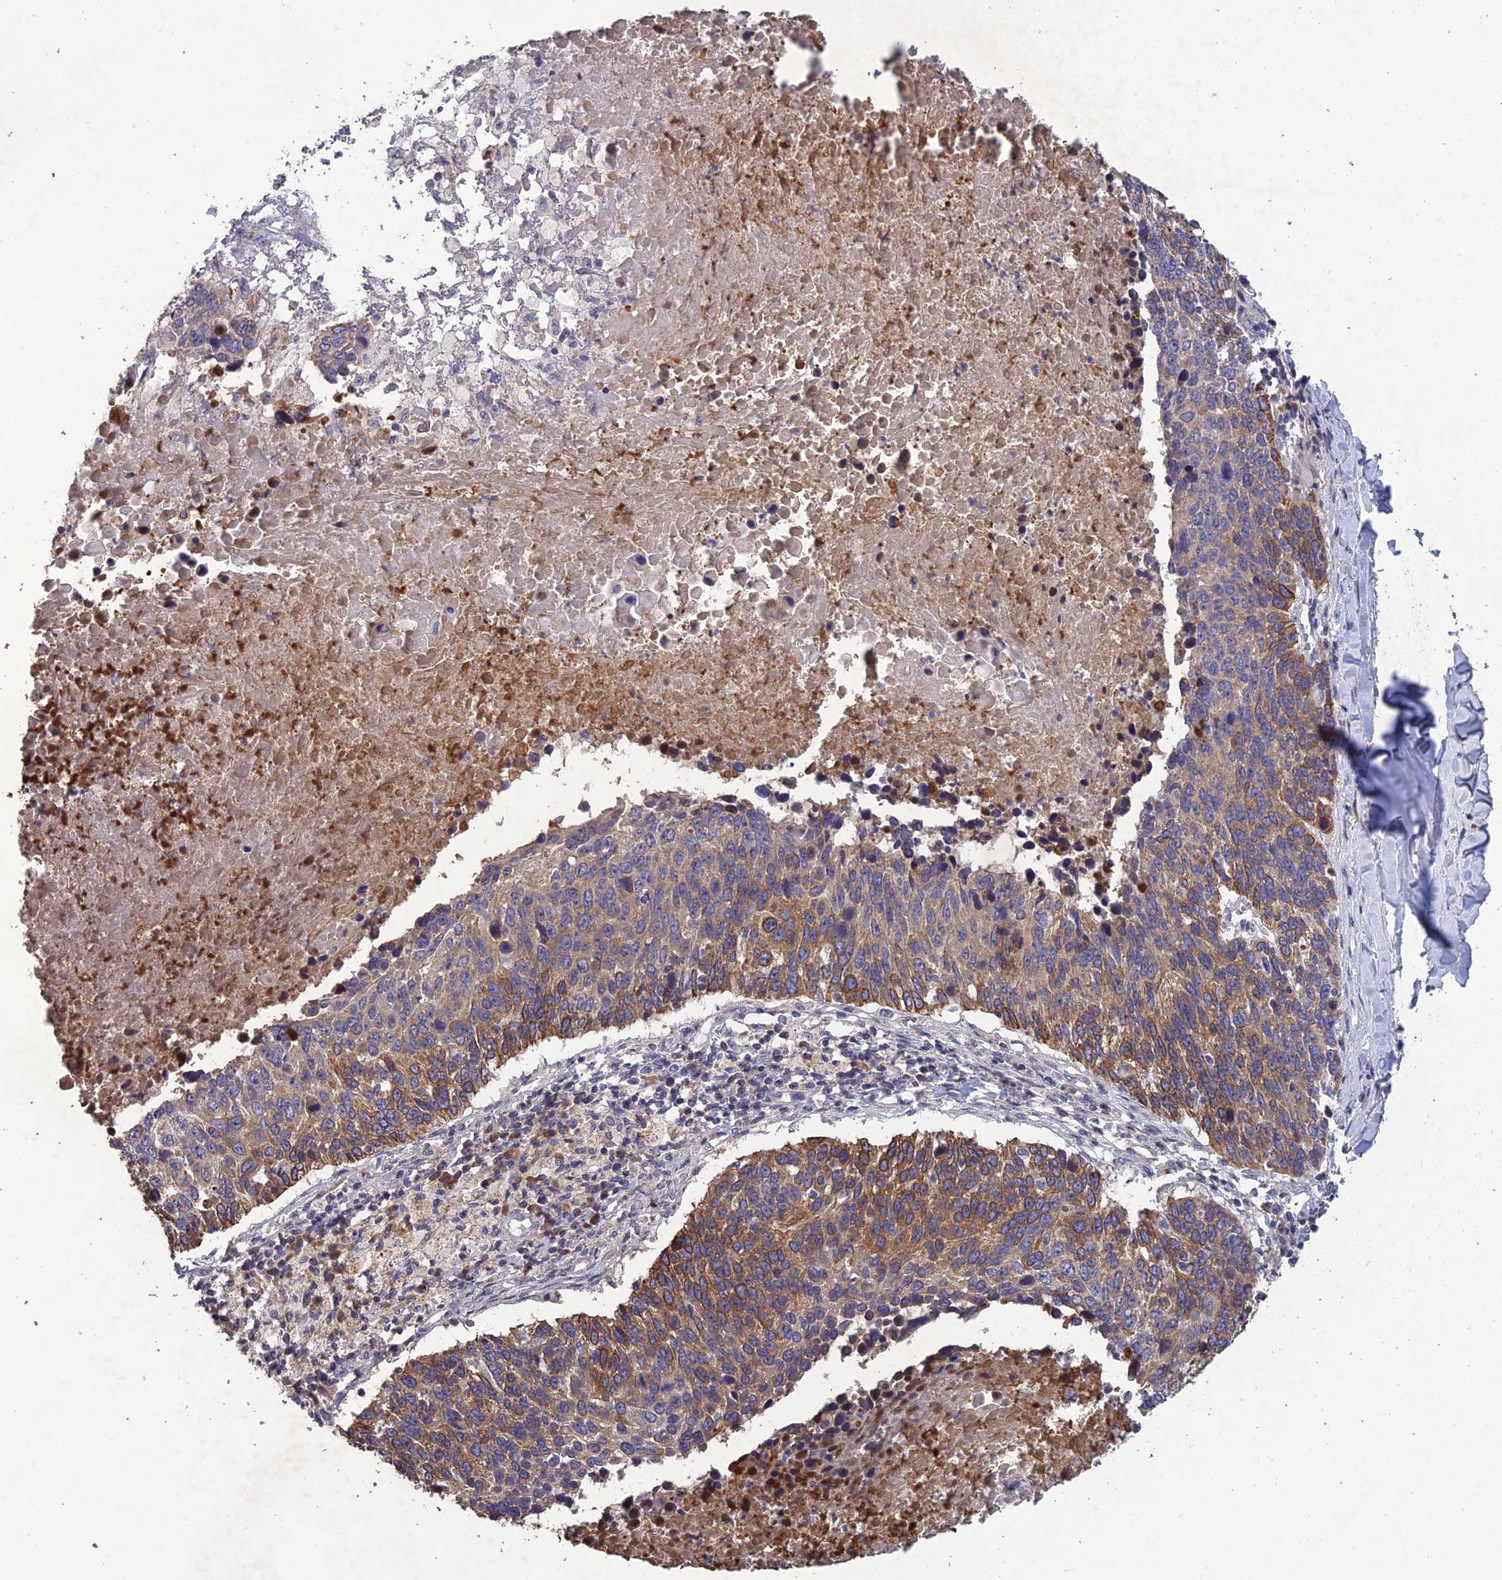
{"staining": {"intensity": "moderate", "quantity": "25%-75%", "location": "cytoplasmic/membranous"}, "tissue": "lung cancer", "cell_type": "Tumor cells", "image_type": "cancer", "snomed": [{"axis": "morphology", "description": "Normal tissue, NOS"}, {"axis": "morphology", "description": "Squamous cell carcinoma, NOS"}, {"axis": "topography", "description": "Lymph node"}, {"axis": "topography", "description": "Lung"}], "caption": "A brown stain labels moderate cytoplasmic/membranous positivity of a protein in squamous cell carcinoma (lung) tumor cells. Immunohistochemistry stains the protein in brown and the nuclei are stained blue.", "gene": "SLC39A13", "patient": {"sex": "male", "age": 66}}